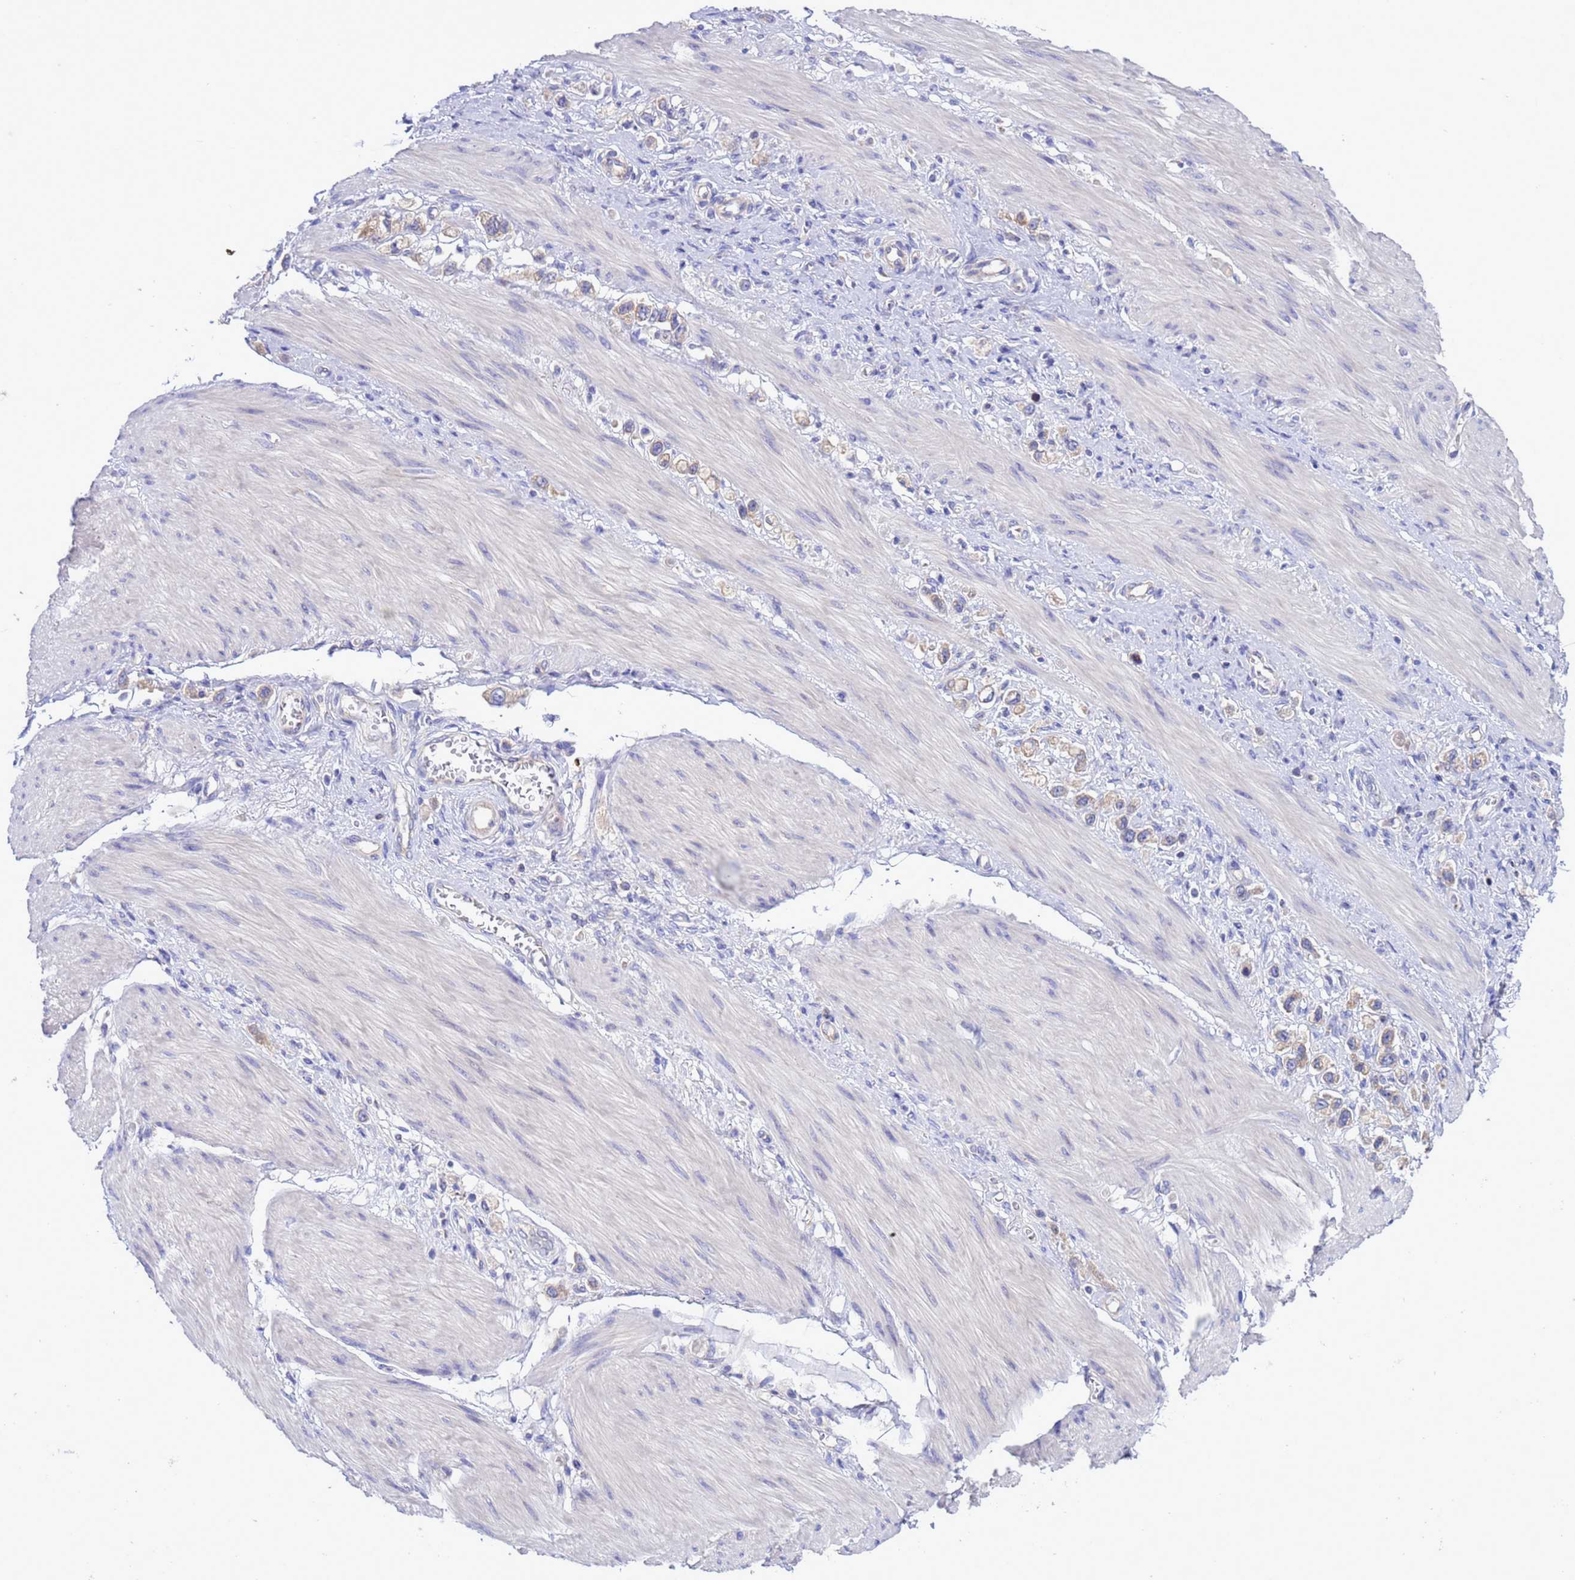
{"staining": {"intensity": "weak", "quantity": "25%-75%", "location": "cytoplasmic/membranous"}, "tissue": "stomach cancer", "cell_type": "Tumor cells", "image_type": "cancer", "snomed": [{"axis": "morphology", "description": "Adenocarcinoma, NOS"}, {"axis": "topography", "description": "Stomach"}], "caption": "Weak cytoplasmic/membranous protein staining is present in about 25%-75% of tumor cells in stomach cancer.", "gene": "RC3H2", "patient": {"sex": "female", "age": 65}}